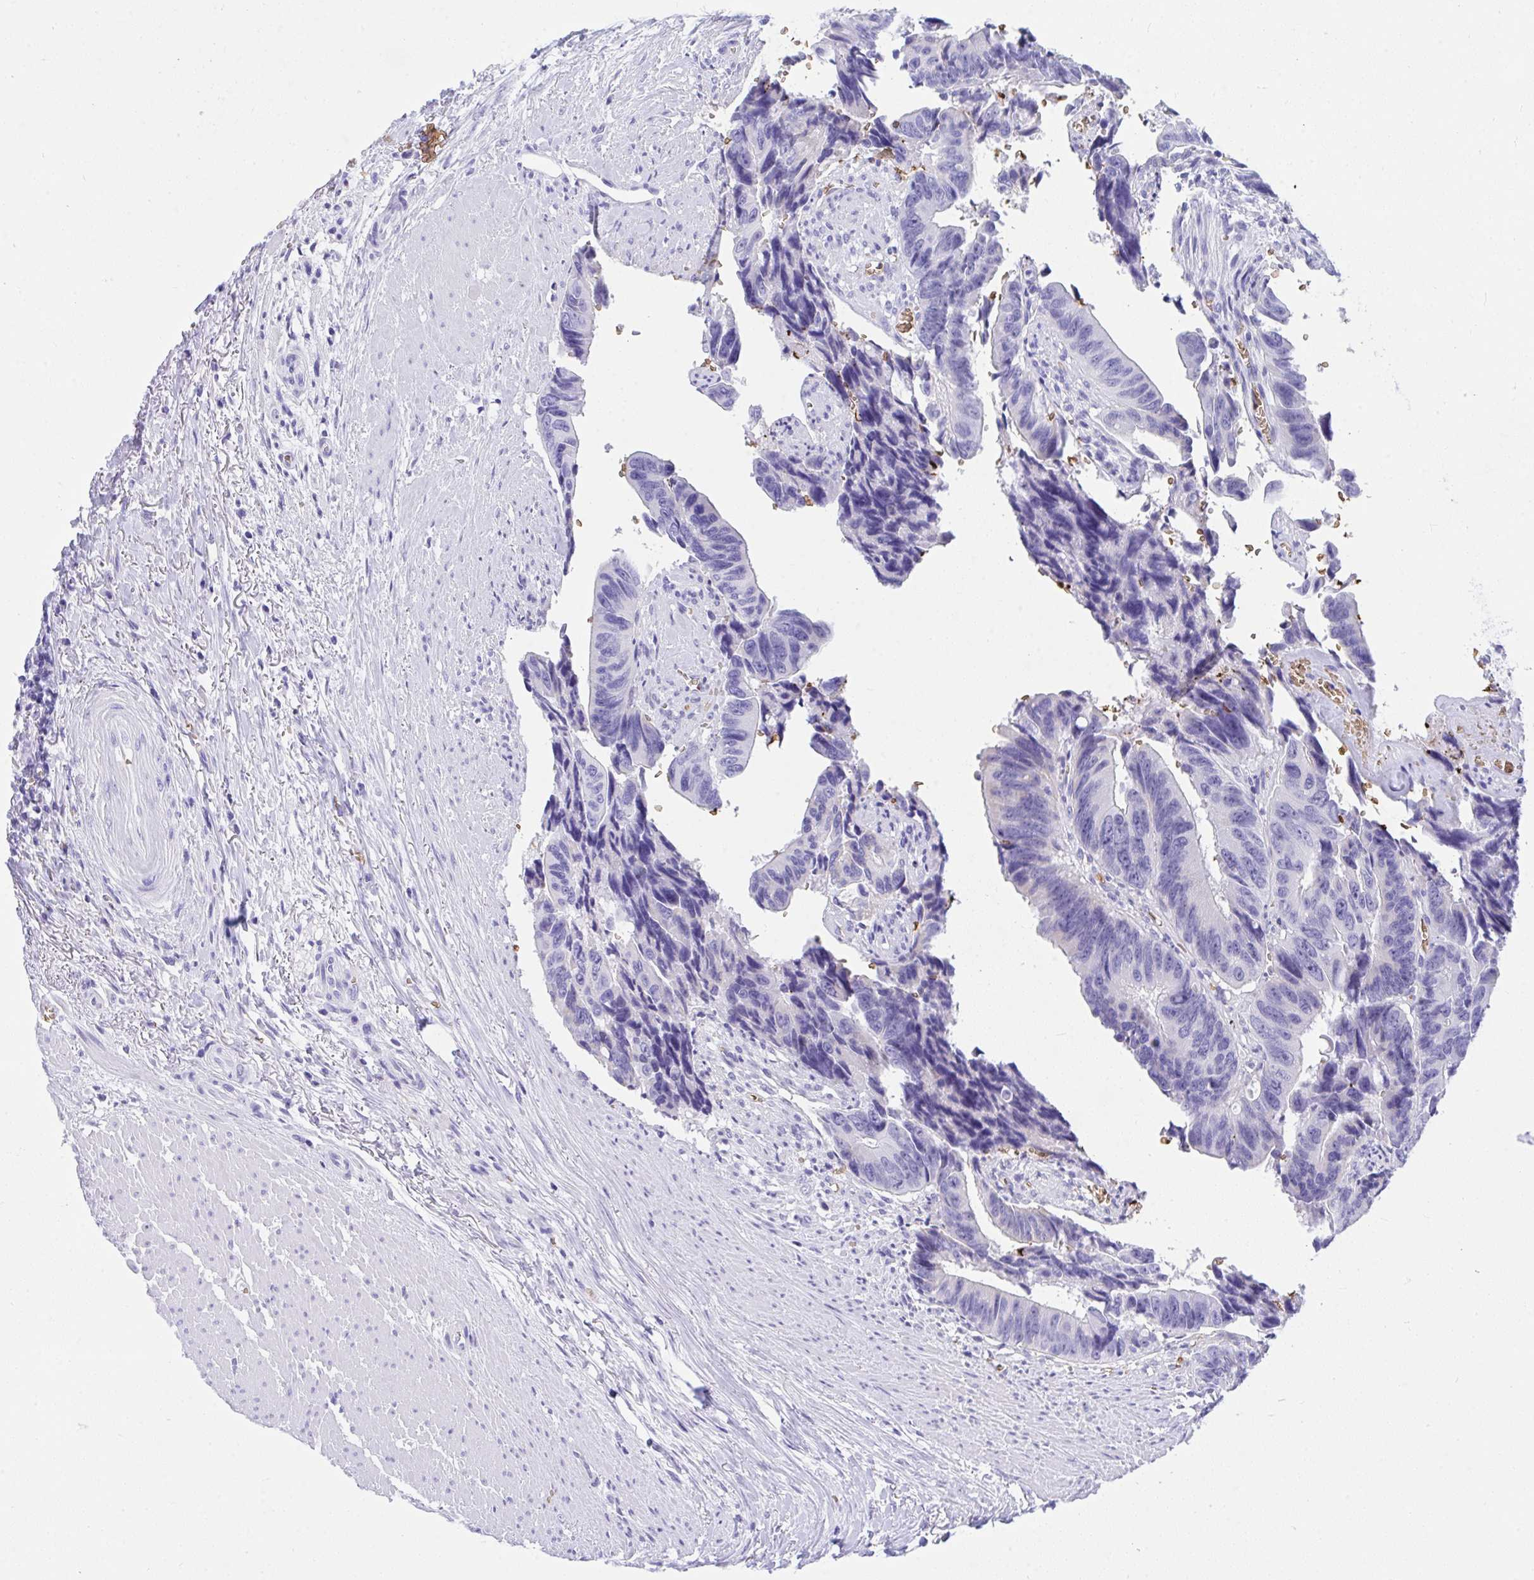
{"staining": {"intensity": "negative", "quantity": "none", "location": "none"}, "tissue": "colorectal cancer", "cell_type": "Tumor cells", "image_type": "cancer", "snomed": [{"axis": "morphology", "description": "Adenocarcinoma, NOS"}, {"axis": "topography", "description": "Rectum"}], "caption": "Adenocarcinoma (colorectal) was stained to show a protein in brown. There is no significant staining in tumor cells.", "gene": "ANK1", "patient": {"sex": "male", "age": 76}}